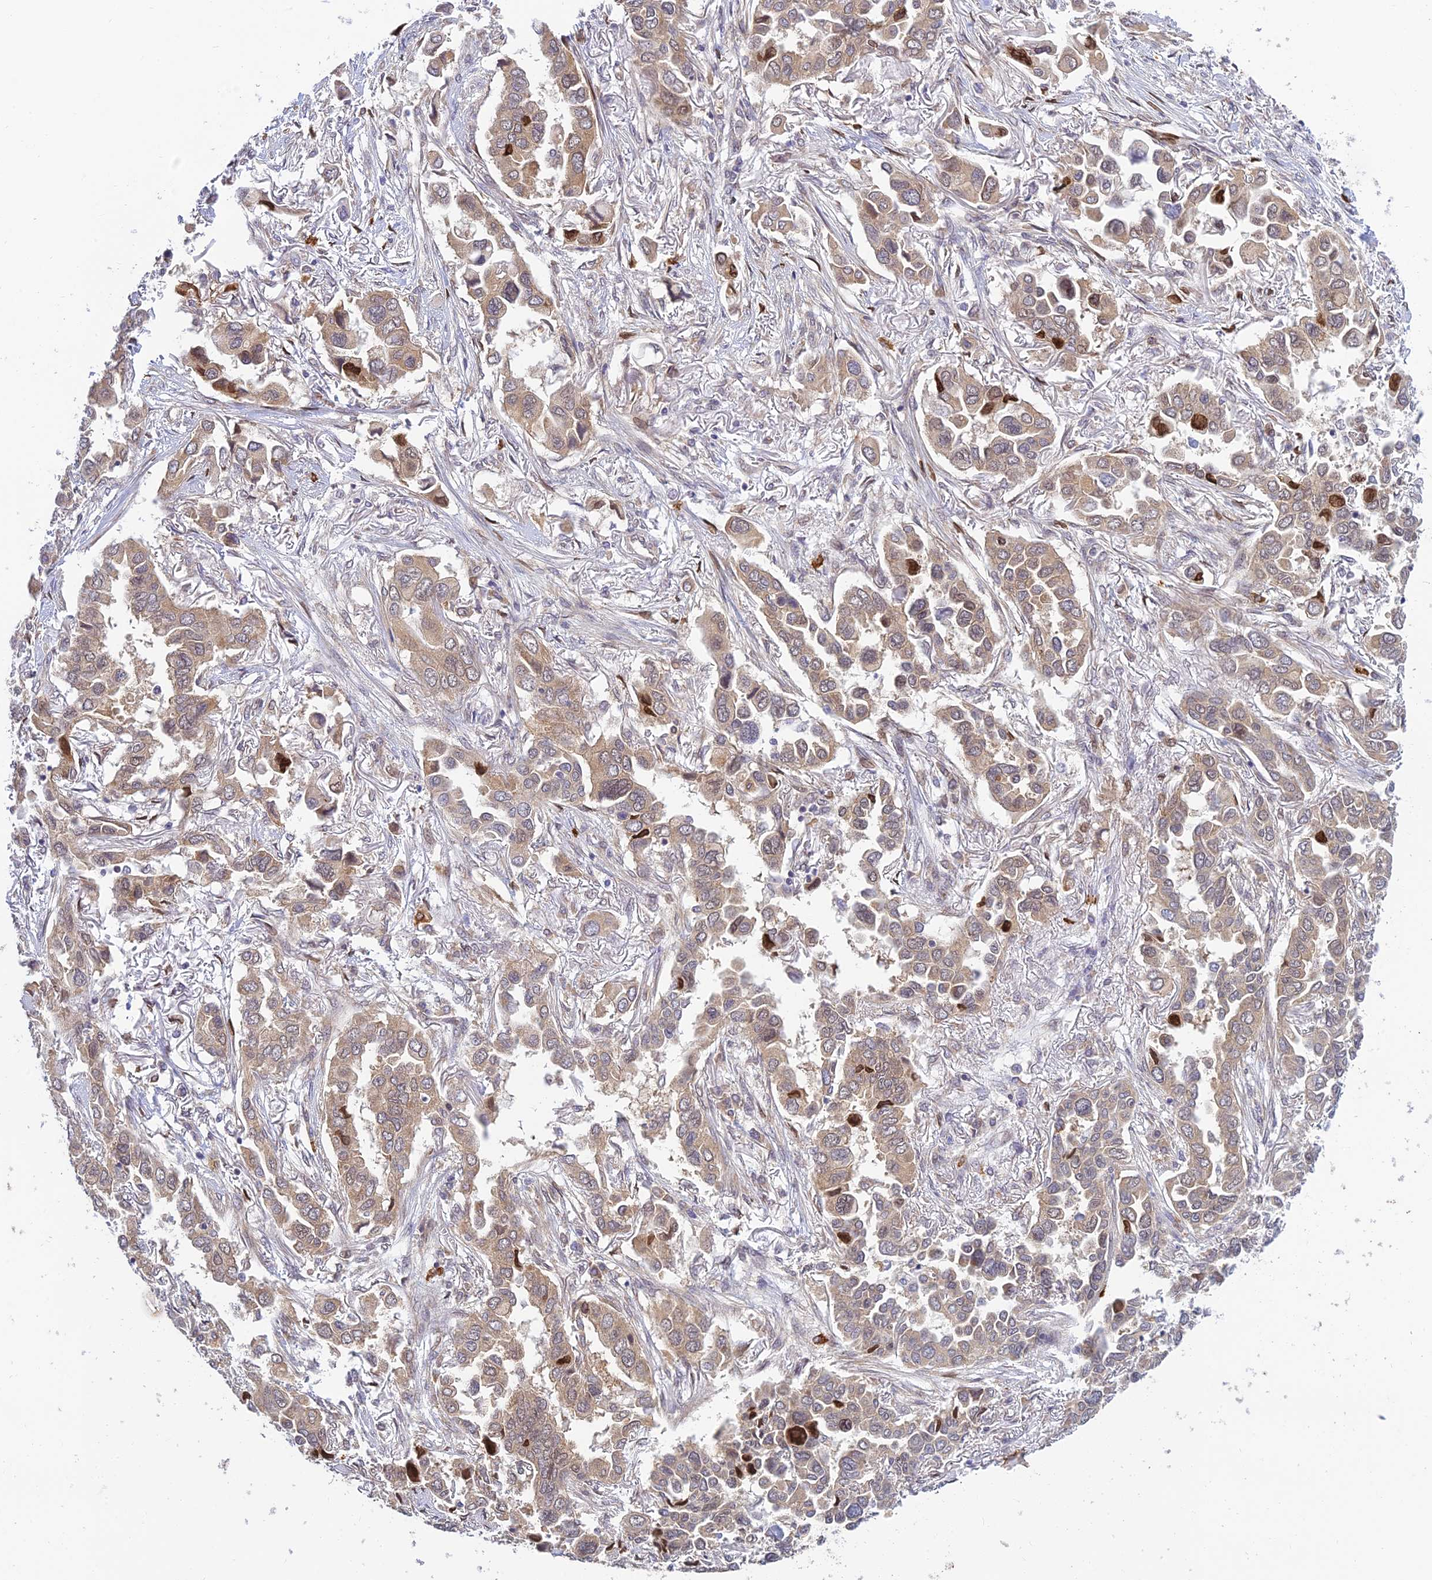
{"staining": {"intensity": "moderate", "quantity": "25%-75%", "location": "cytoplasmic/membranous,nuclear"}, "tissue": "lung cancer", "cell_type": "Tumor cells", "image_type": "cancer", "snomed": [{"axis": "morphology", "description": "Adenocarcinoma, NOS"}, {"axis": "topography", "description": "Lung"}], "caption": "A brown stain highlights moderate cytoplasmic/membranous and nuclear positivity of a protein in adenocarcinoma (lung) tumor cells. The staining was performed using DAB (3,3'-diaminobenzidine) to visualize the protein expression in brown, while the nuclei were stained in blue with hematoxylin (Magnification: 20x).", "gene": "SKIC8", "patient": {"sex": "female", "age": 76}}